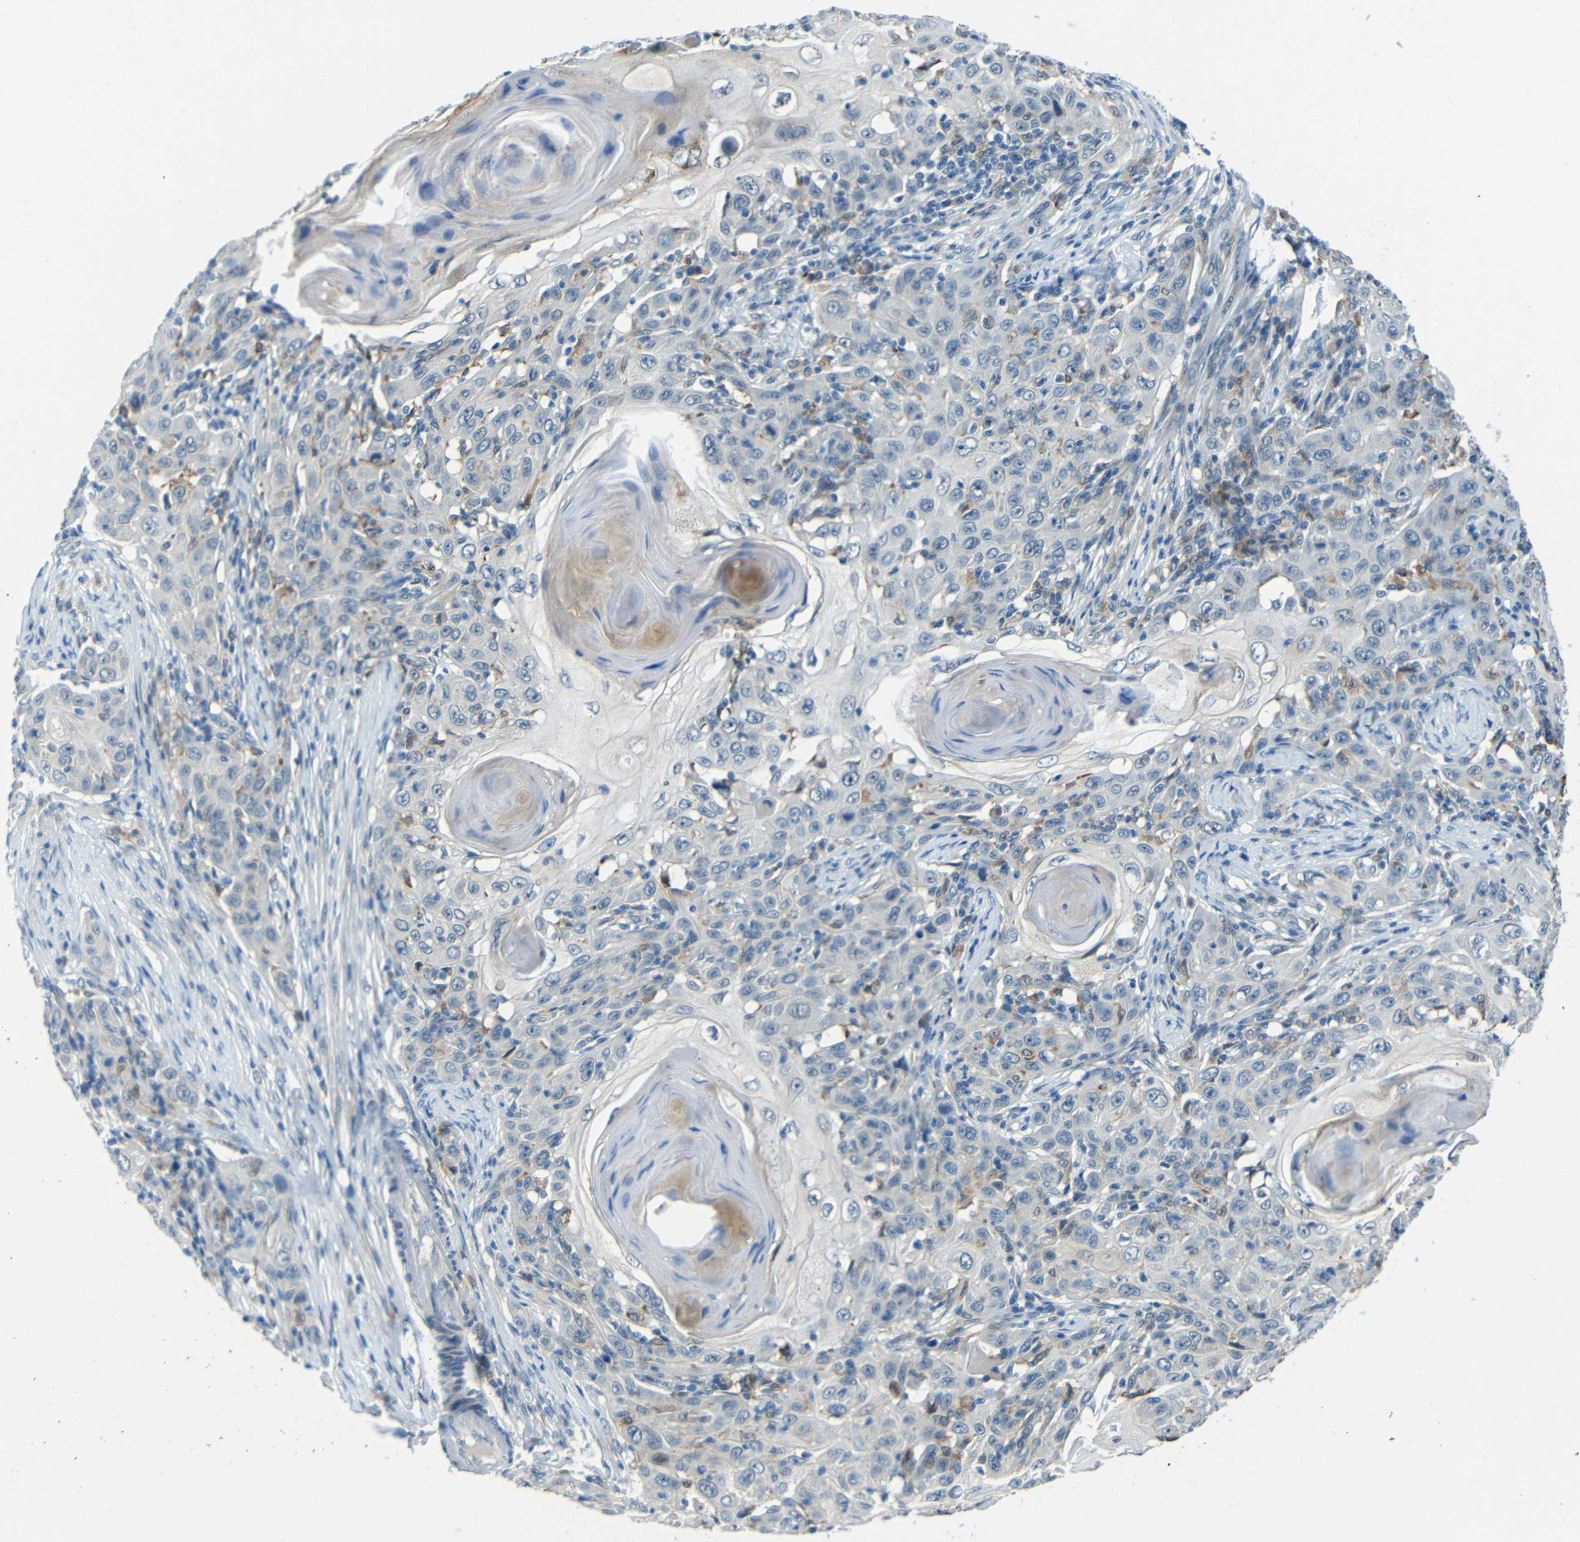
{"staining": {"intensity": "negative", "quantity": "none", "location": "none"}, "tissue": "skin cancer", "cell_type": "Tumor cells", "image_type": "cancer", "snomed": [{"axis": "morphology", "description": "Squamous cell carcinoma, NOS"}, {"axis": "topography", "description": "Skin"}], "caption": "Immunohistochemistry image of neoplastic tissue: human squamous cell carcinoma (skin) stained with DAB (3,3'-diaminobenzidine) displays no significant protein positivity in tumor cells.", "gene": "ANKRD22", "patient": {"sex": "female", "age": 88}}